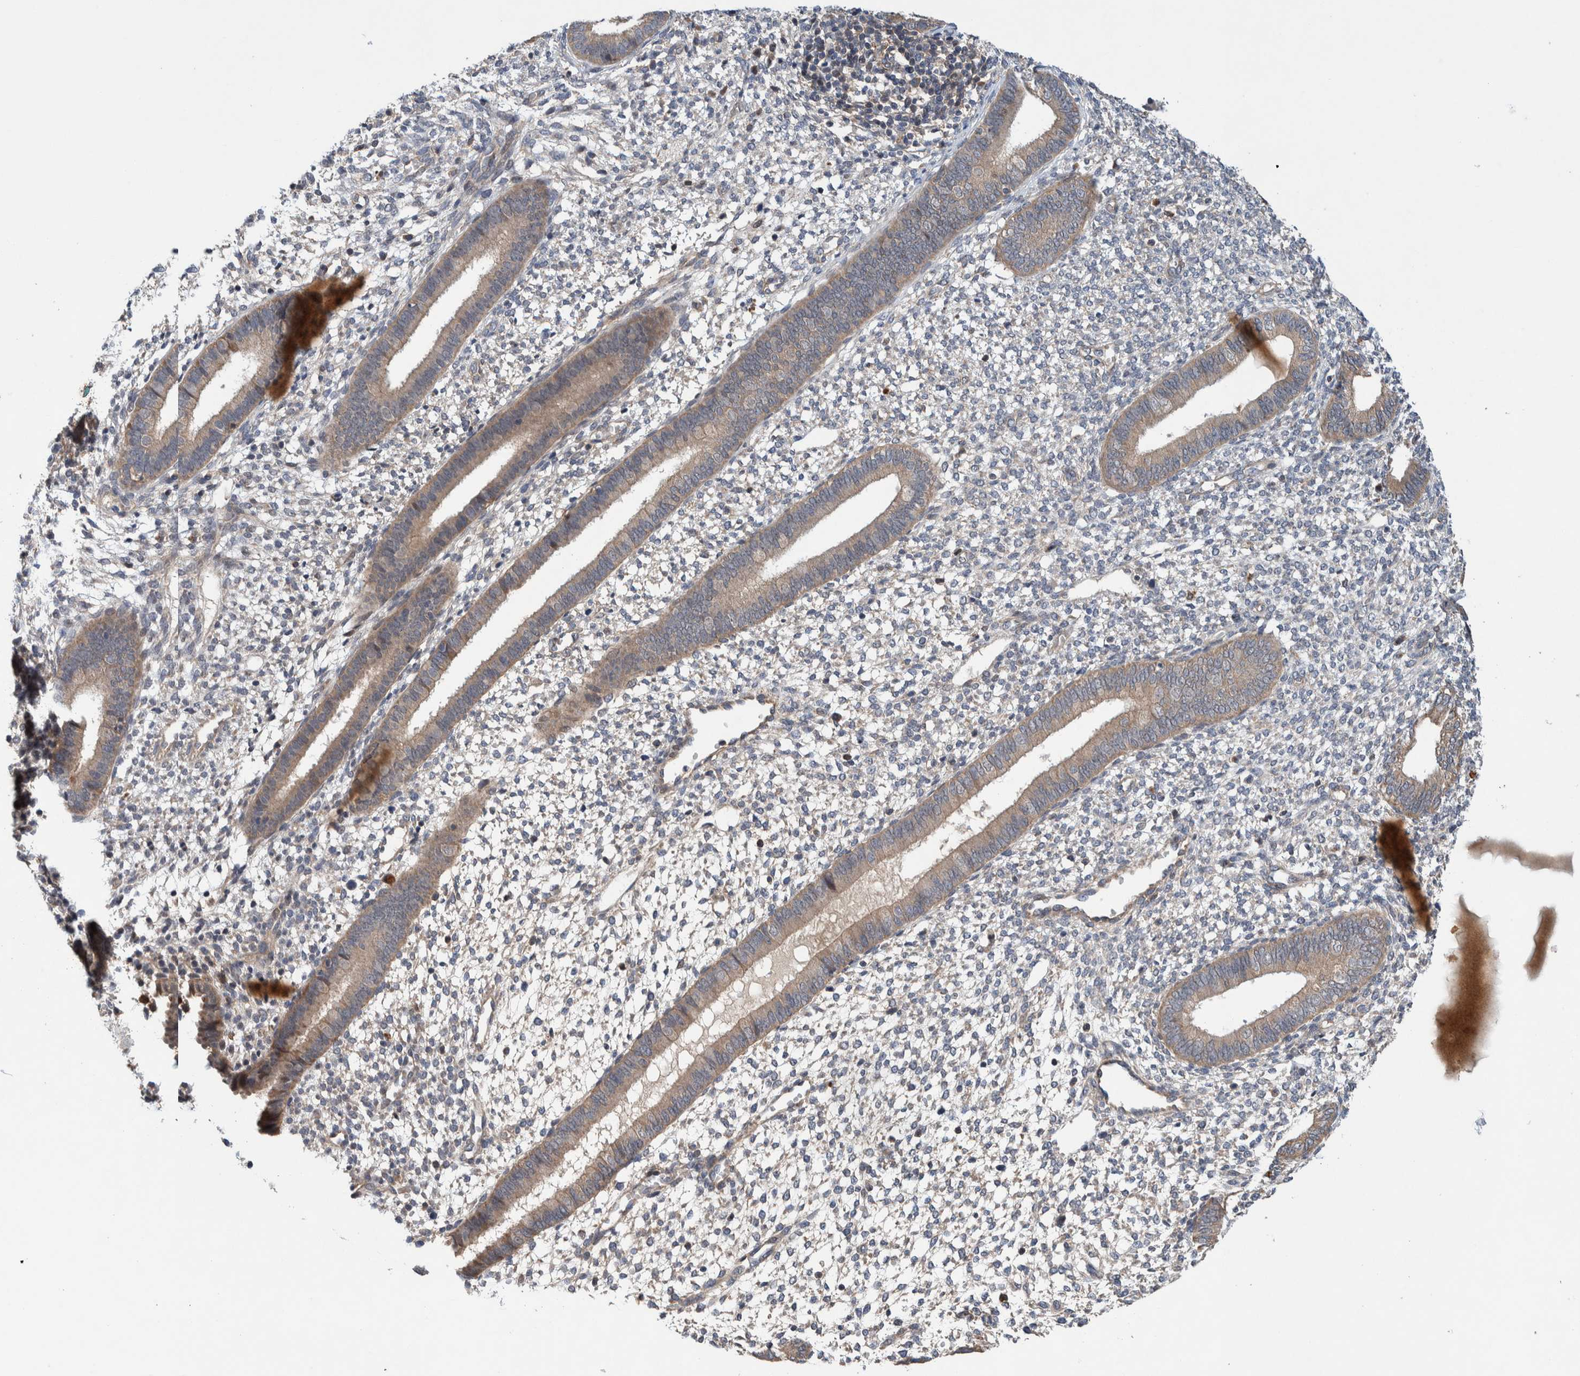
{"staining": {"intensity": "negative", "quantity": "none", "location": "none"}, "tissue": "endometrium", "cell_type": "Cells in endometrial stroma", "image_type": "normal", "snomed": [{"axis": "morphology", "description": "Normal tissue, NOS"}, {"axis": "topography", "description": "Endometrium"}], "caption": "A high-resolution micrograph shows IHC staining of benign endometrium, which reveals no significant staining in cells in endometrial stroma.", "gene": "PIK3R6", "patient": {"sex": "female", "age": 46}}